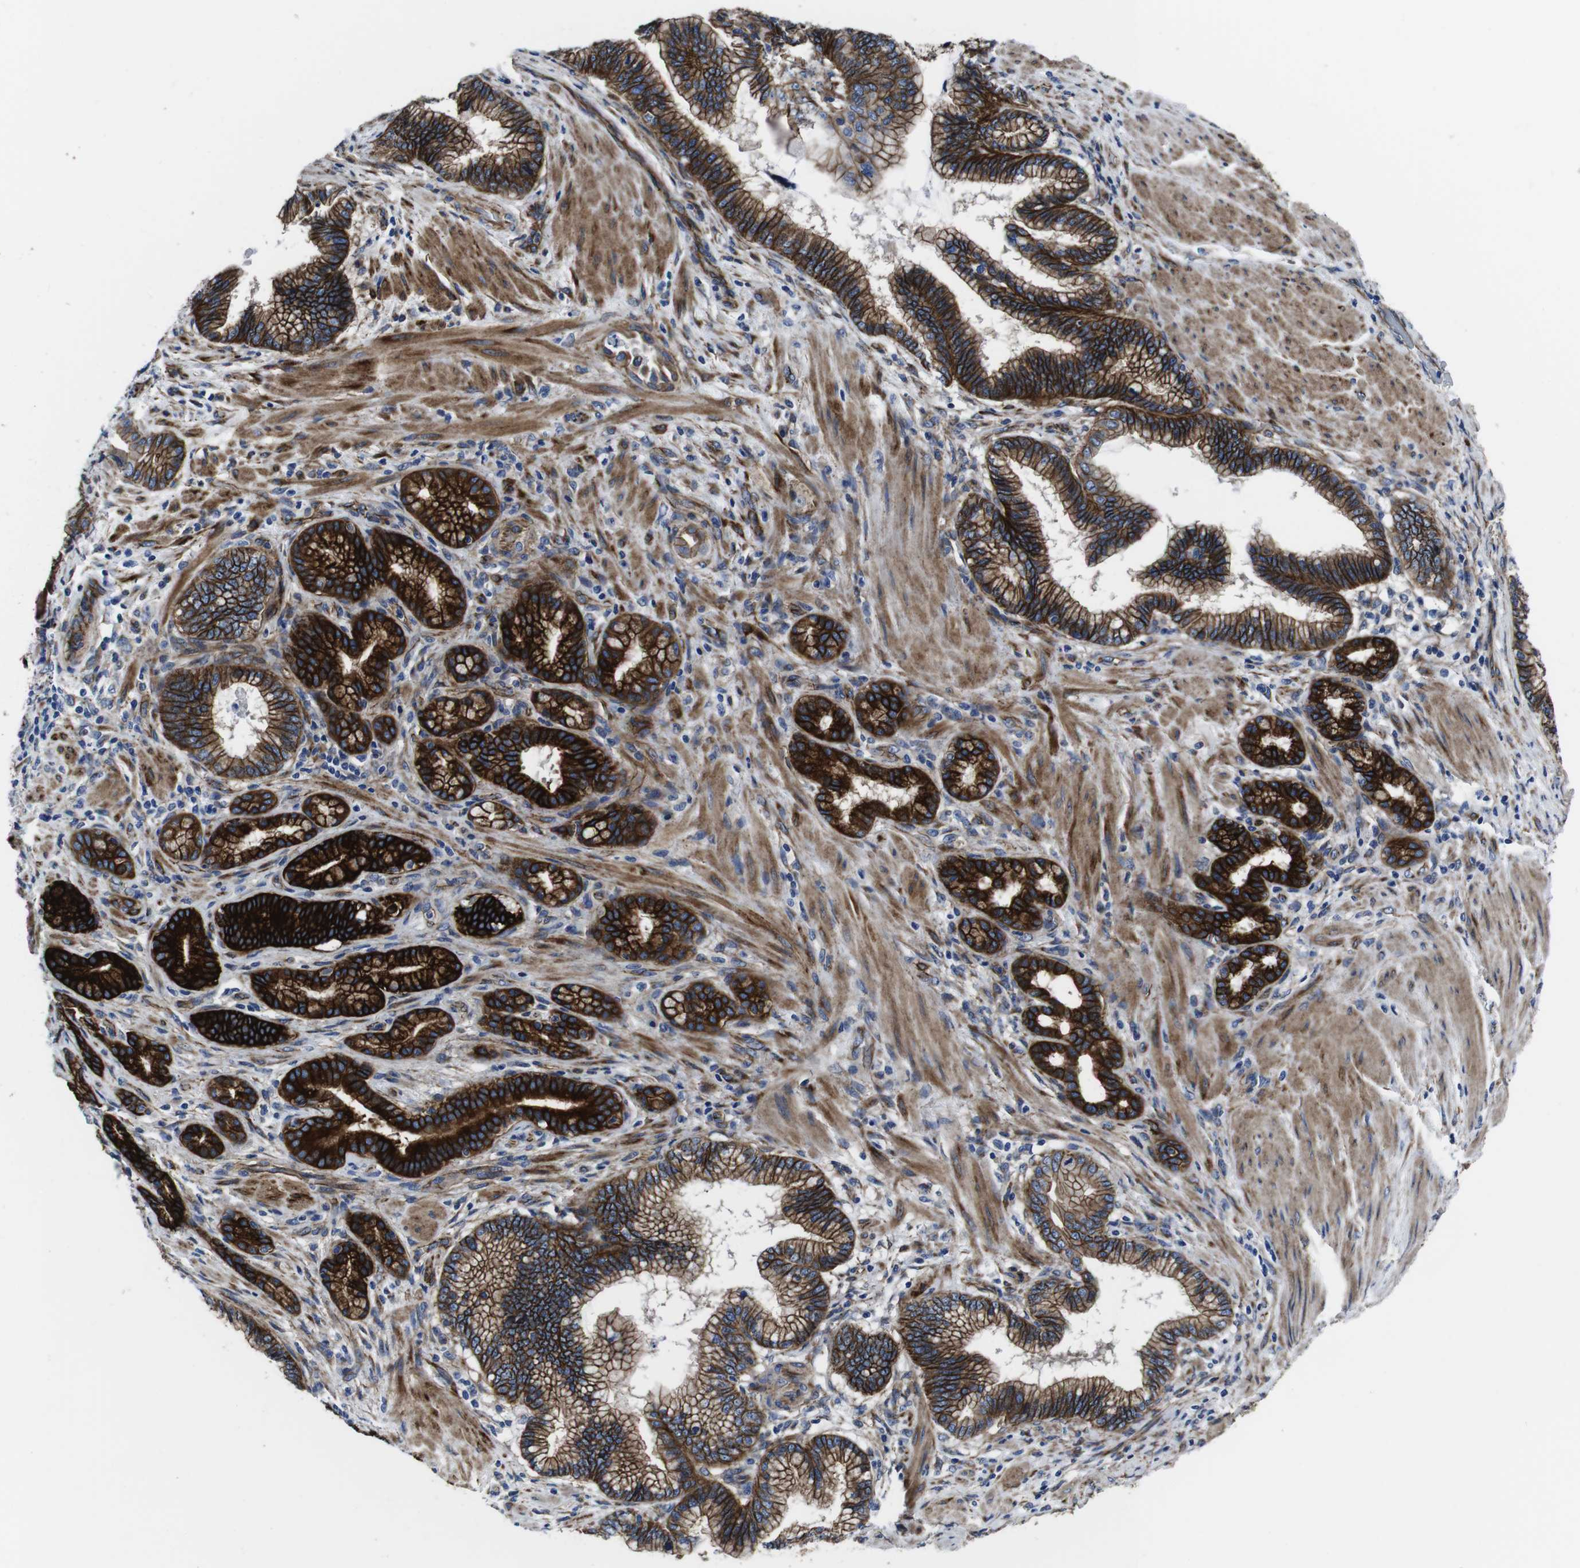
{"staining": {"intensity": "strong", "quantity": ">75%", "location": "cytoplasmic/membranous"}, "tissue": "pancreatic cancer", "cell_type": "Tumor cells", "image_type": "cancer", "snomed": [{"axis": "morphology", "description": "Adenocarcinoma, NOS"}, {"axis": "topography", "description": "Pancreas"}], "caption": "An immunohistochemistry photomicrograph of neoplastic tissue is shown. Protein staining in brown shows strong cytoplasmic/membranous positivity in pancreatic cancer within tumor cells.", "gene": "NUMB", "patient": {"sex": "female", "age": 64}}